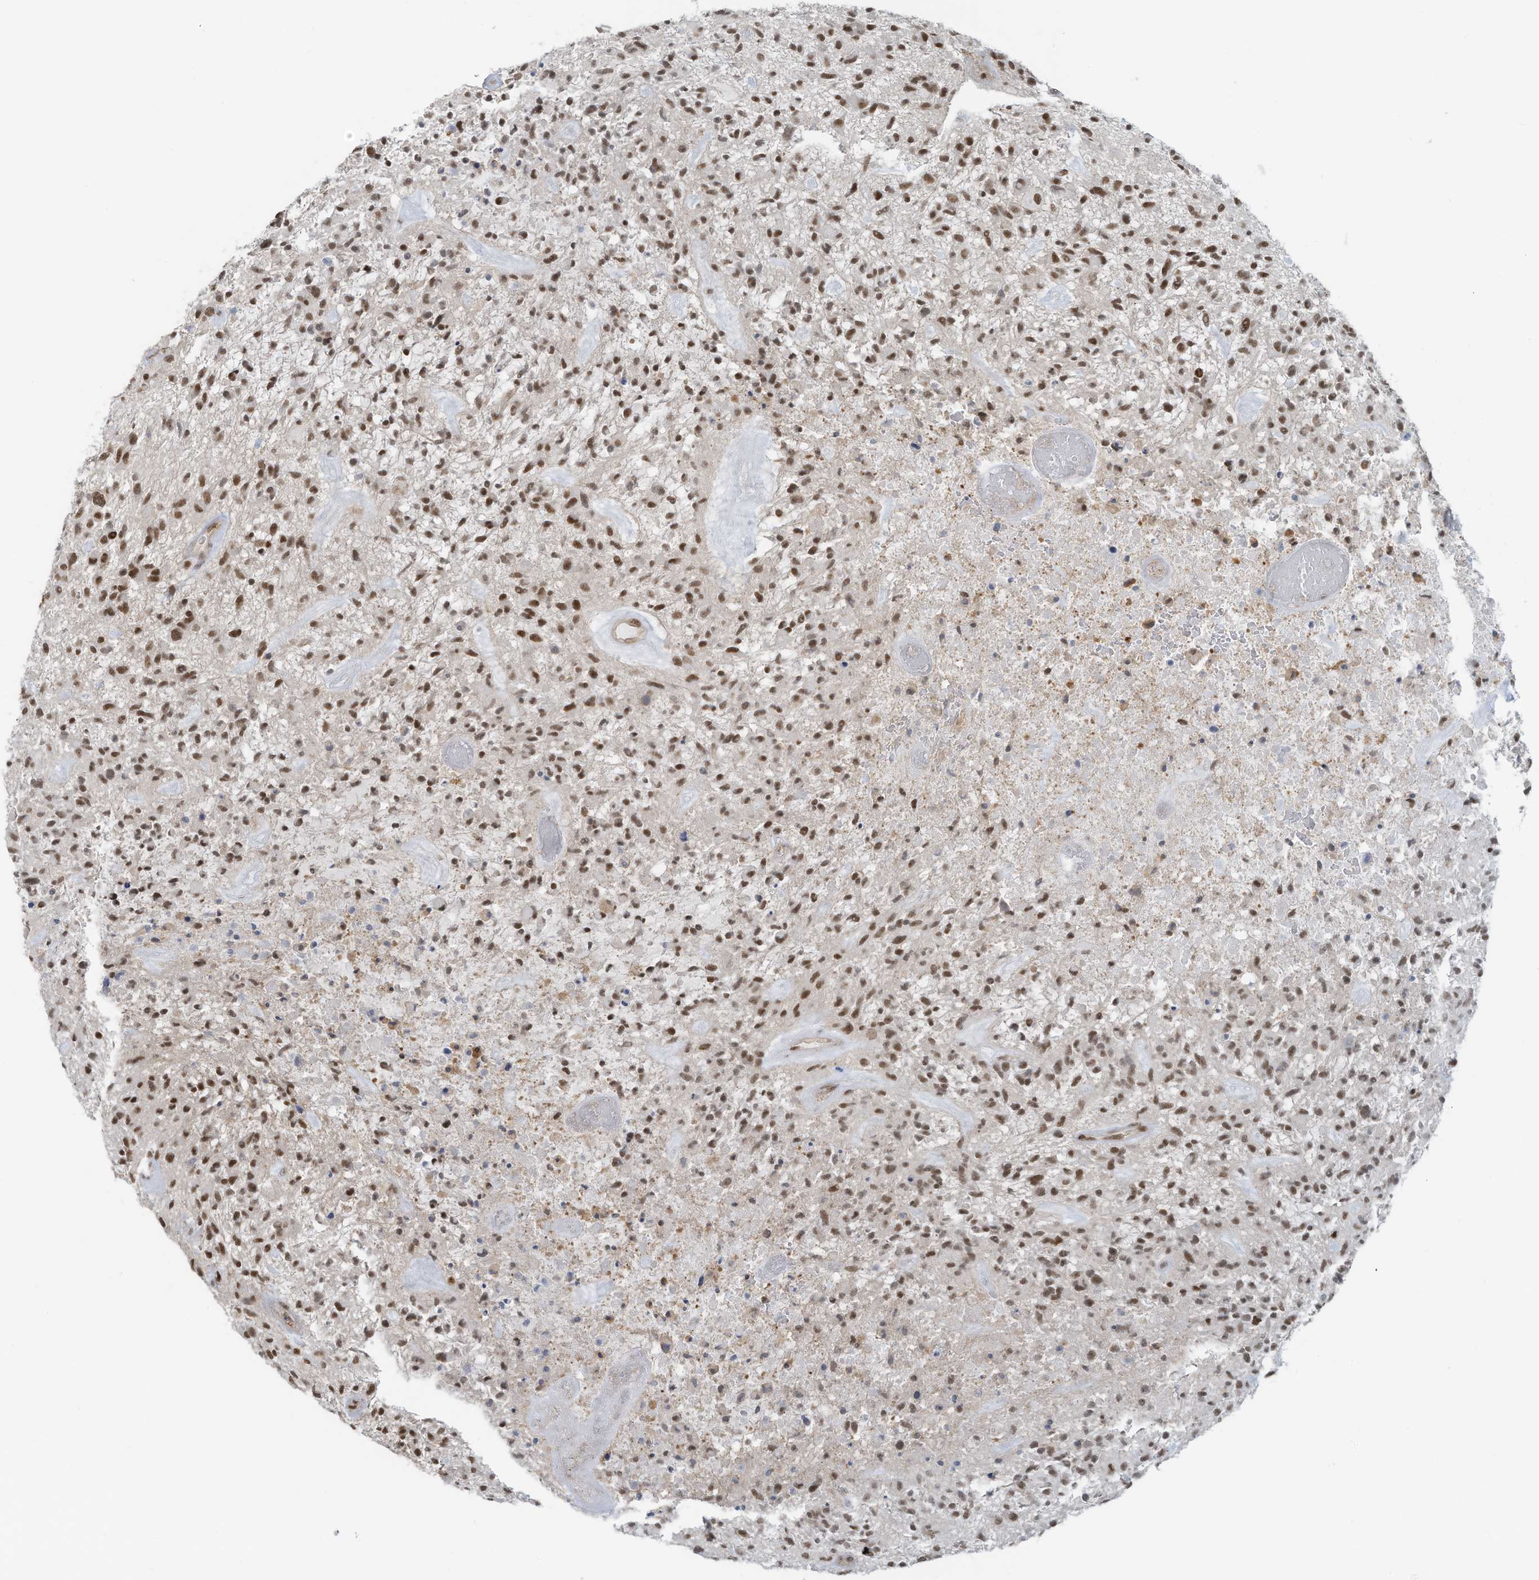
{"staining": {"intensity": "moderate", "quantity": ">75%", "location": "nuclear"}, "tissue": "glioma", "cell_type": "Tumor cells", "image_type": "cancer", "snomed": [{"axis": "morphology", "description": "Glioma, malignant, High grade"}, {"axis": "topography", "description": "Brain"}], "caption": "Protein expression analysis of malignant glioma (high-grade) shows moderate nuclear staining in about >75% of tumor cells.", "gene": "DBR1", "patient": {"sex": "male", "age": 47}}